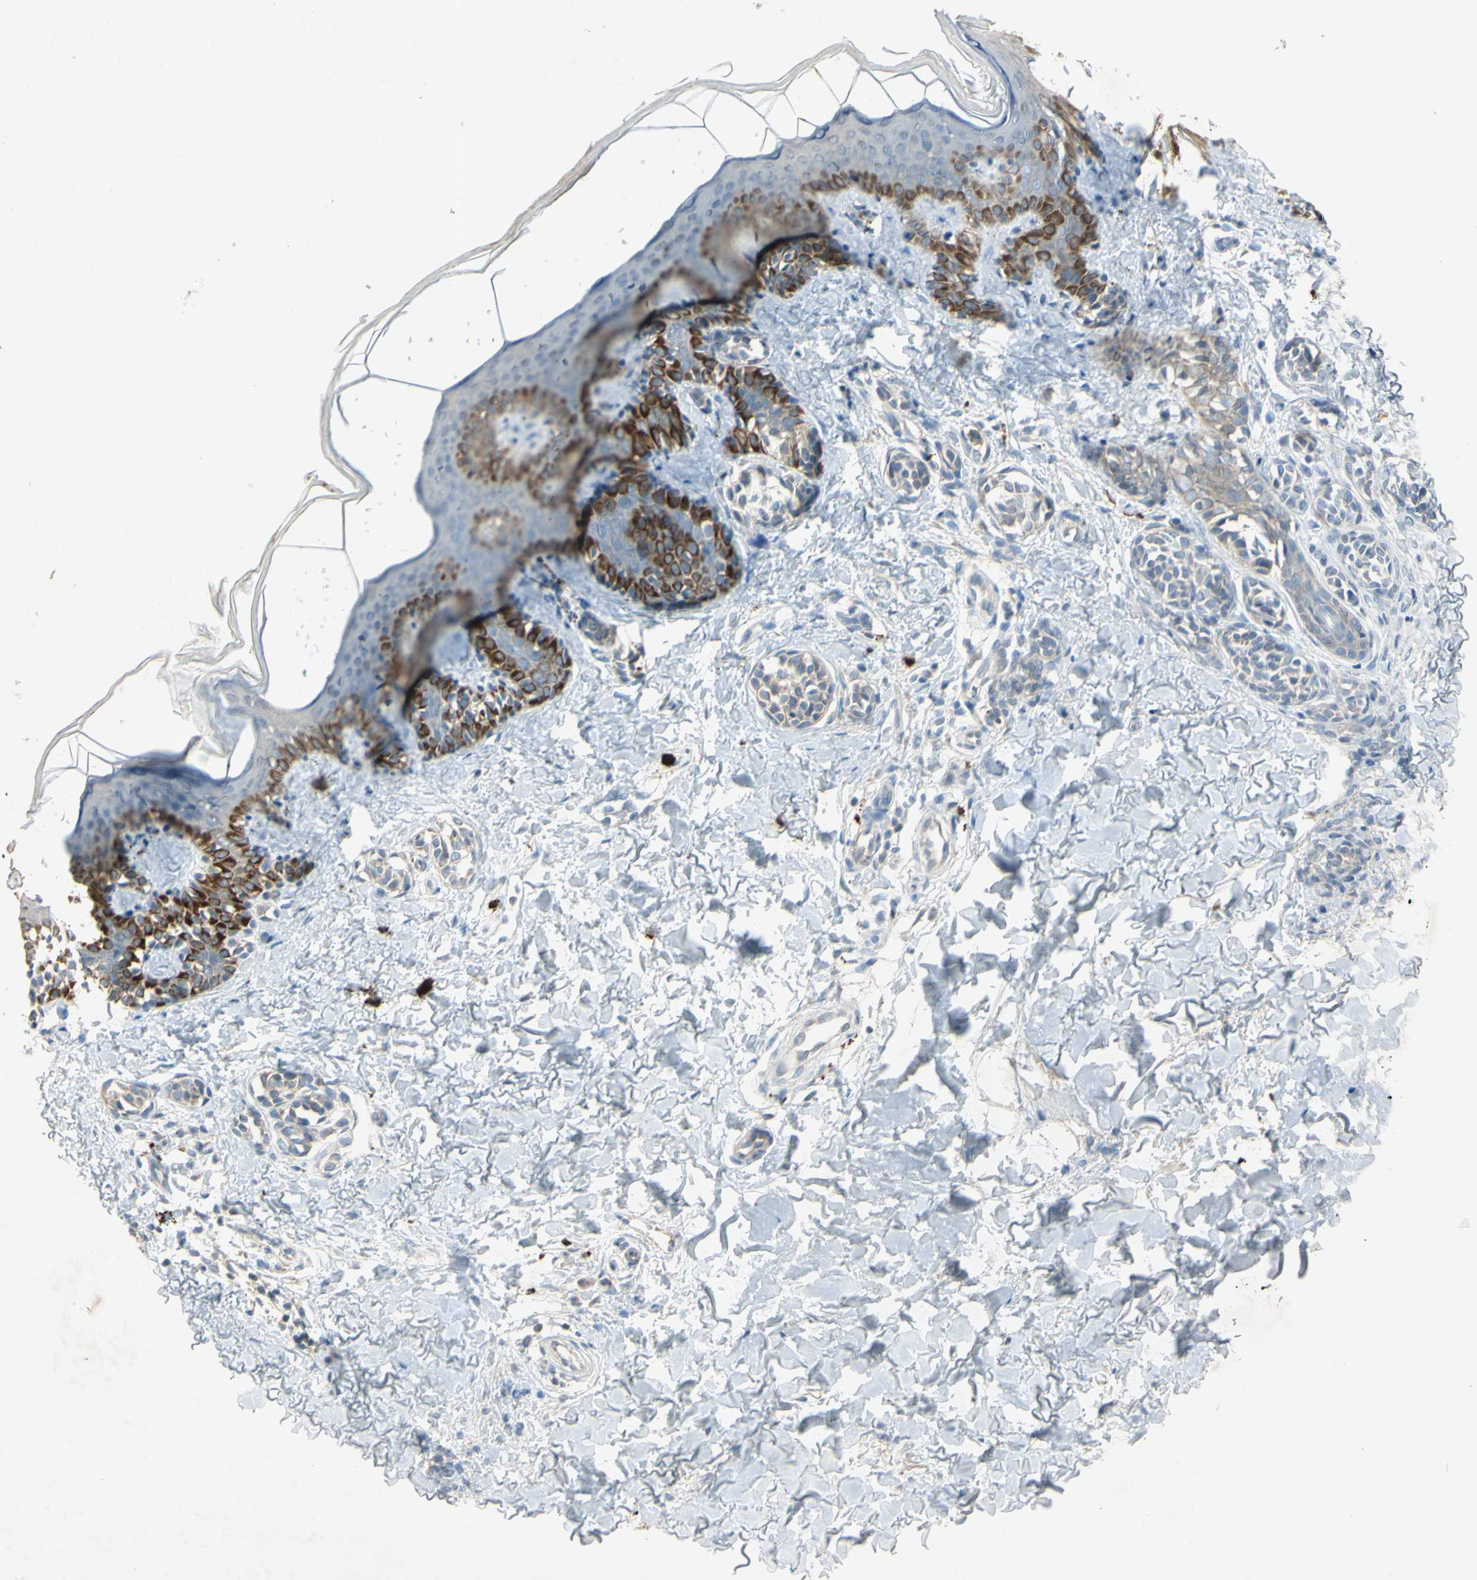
{"staining": {"intensity": "negative", "quantity": "none", "location": "none"}, "tissue": "skin", "cell_type": "Fibroblasts", "image_type": "normal", "snomed": [{"axis": "morphology", "description": "Normal tissue, NOS"}, {"axis": "topography", "description": "Skin"}], "caption": "Human skin stained for a protein using immunohistochemistry (IHC) exhibits no positivity in fibroblasts.", "gene": "AATK", "patient": {"sex": "male", "age": 16}}